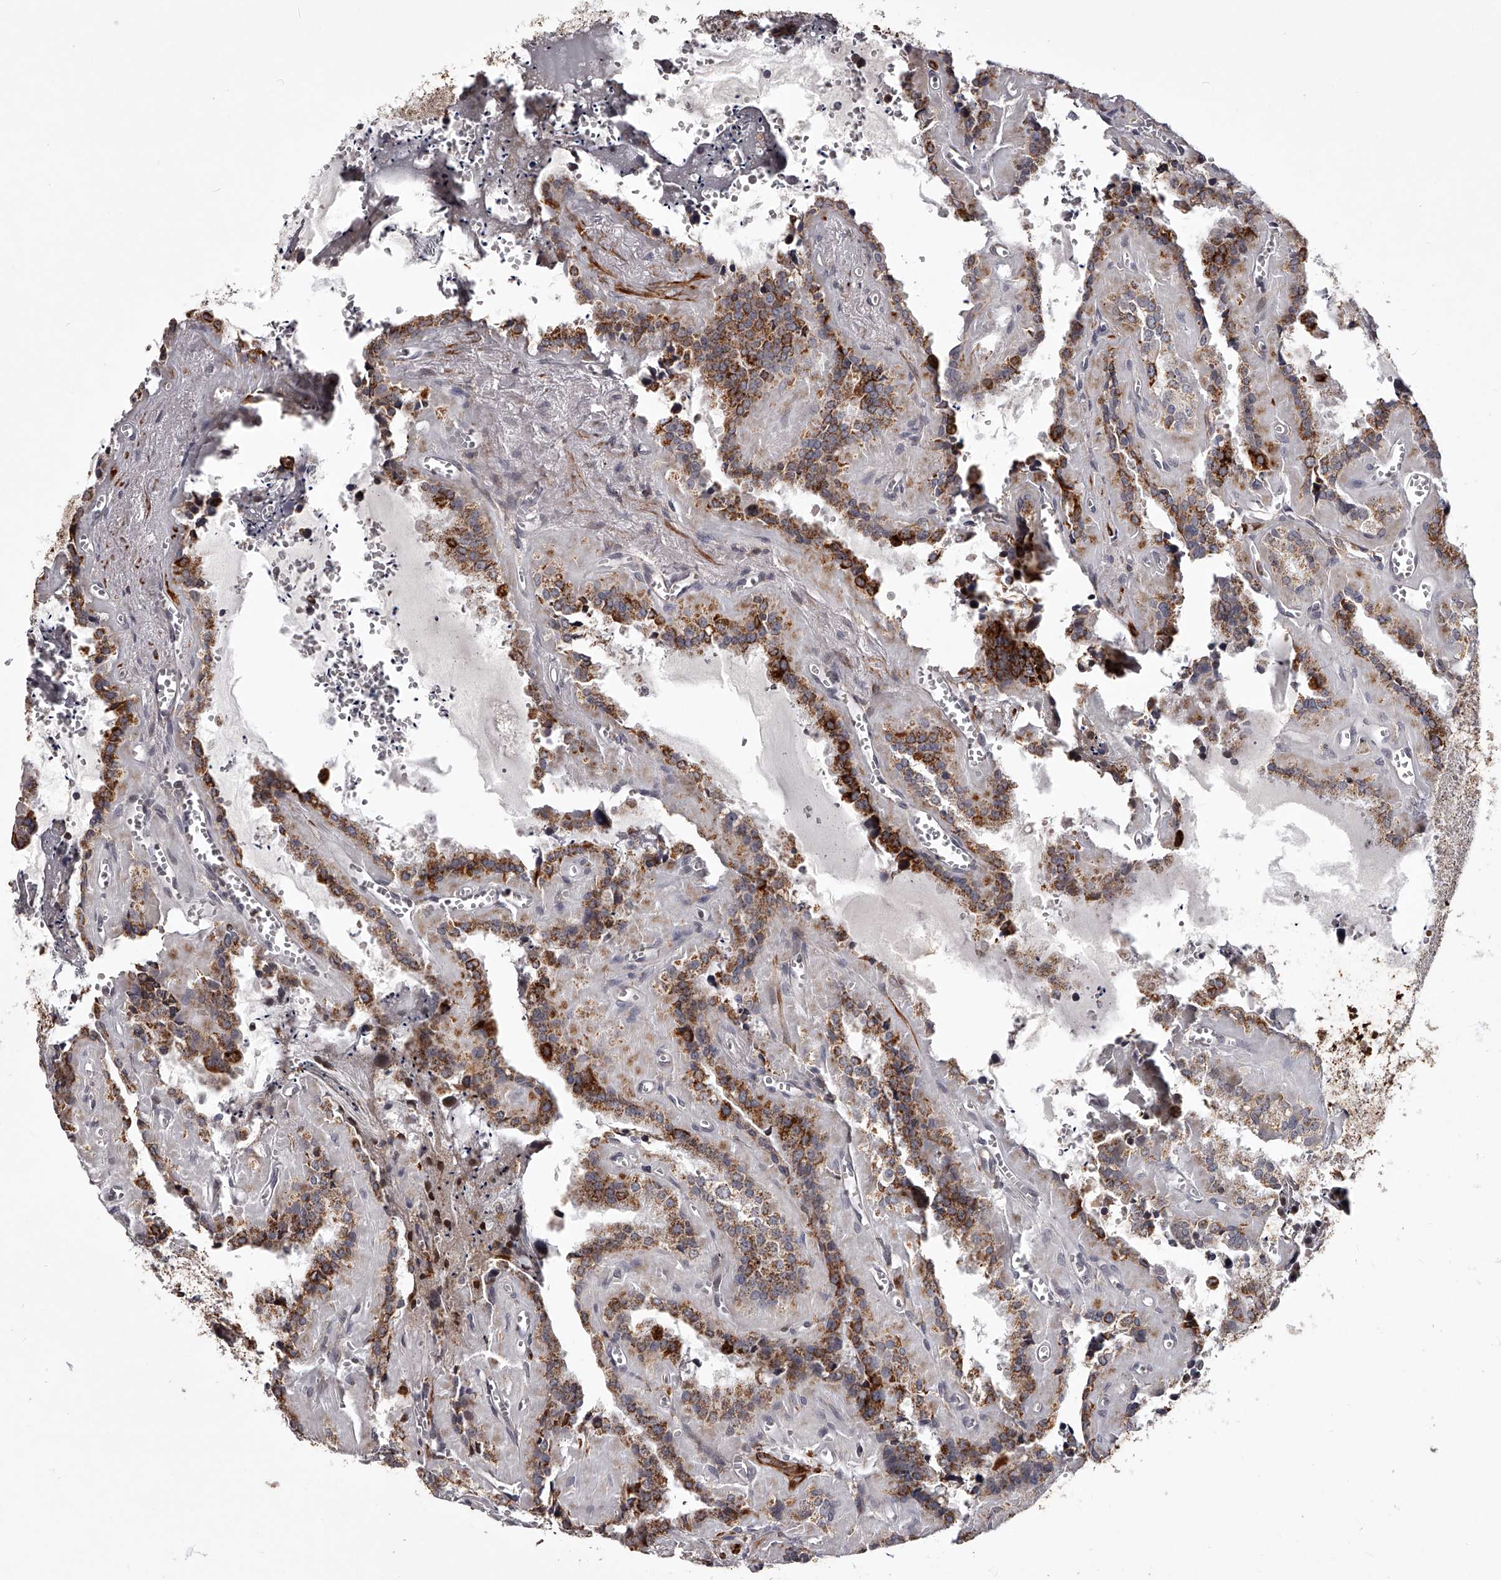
{"staining": {"intensity": "strong", "quantity": ">75%", "location": "cytoplasmic/membranous"}, "tissue": "seminal vesicle", "cell_type": "Glandular cells", "image_type": "normal", "snomed": [{"axis": "morphology", "description": "Normal tissue, NOS"}, {"axis": "topography", "description": "Prostate"}, {"axis": "topography", "description": "Seminal veicle"}], "caption": "Glandular cells demonstrate high levels of strong cytoplasmic/membranous expression in about >75% of cells in benign human seminal vesicle.", "gene": "RRP36", "patient": {"sex": "male", "age": 59}}